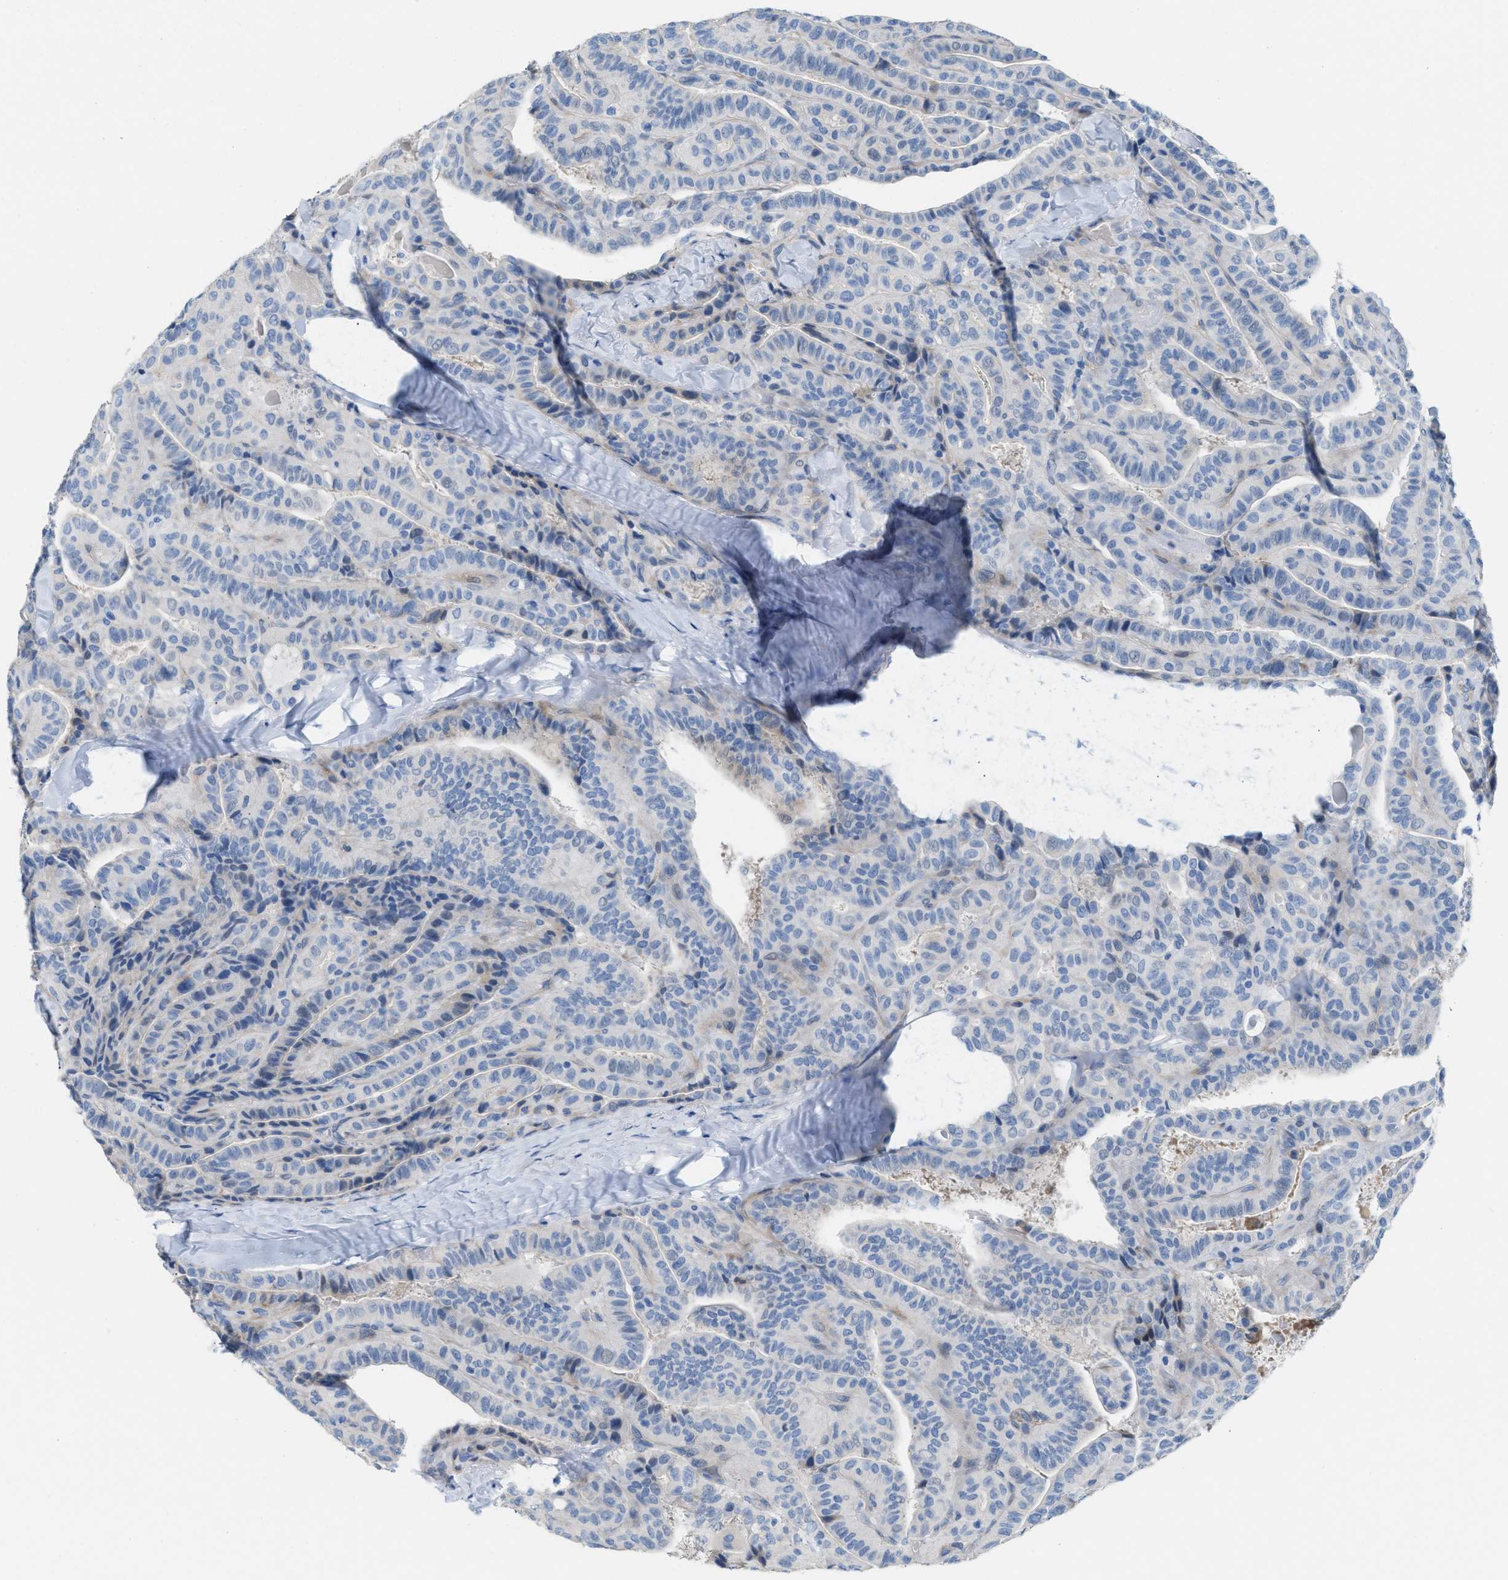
{"staining": {"intensity": "negative", "quantity": "none", "location": "none"}, "tissue": "thyroid cancer", "cell_type": "Tumor cells", "image_type": "cancer", "snomed": [{"axis": "morphology", "description": "Papillary adenocarcinoma, NOS"}, {"axis": "topography", "description": "Thyroid gland"}], "caption": "Human thyroid cancer (papillary adenocarcinoma) stained for a protein using immunohistochemistry (IHC) displays no expression in tumor cells.", "gene": "MPP3", "patient": {"sex": "male", "age": 77}}